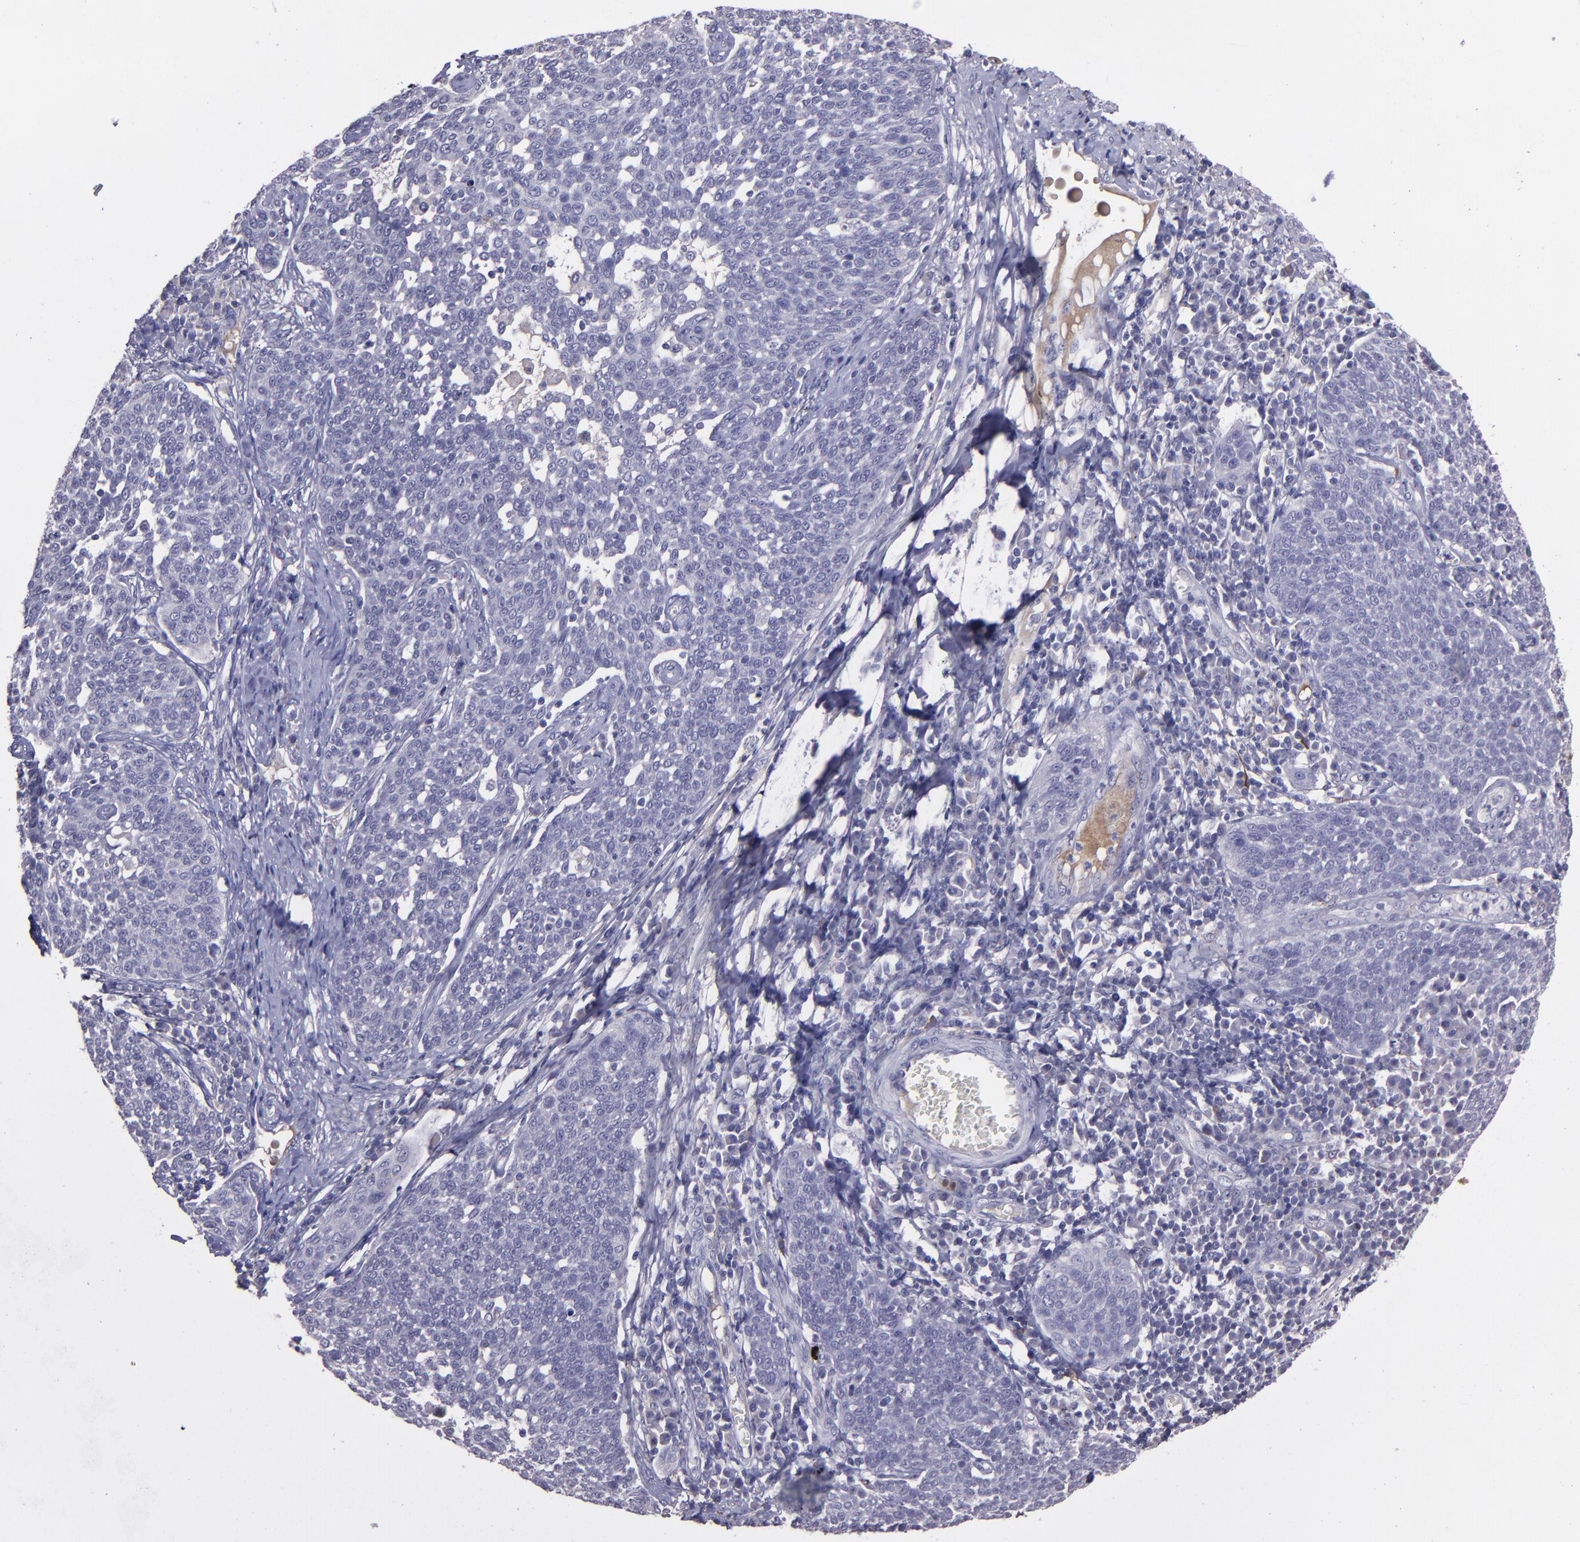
{"staining": {"intensity": "negative", "quantity": "none", "location": "none"}, "tissue": "cervical cancer", "cell_type": "Tumor cells", "image_type": "cancer", "snomed": [{"axis": "morphology", "description": "Squamous cell carcinoma, NOS"}, {"axis": "topography", "description": "Cervix"}], "caption": "Protein analysis of squamous cell carcinoma (cervical) exhibits no significant staining in tumor cells.", "gene": "MASP1", "patient": {"sex": "female", "age": 34}}